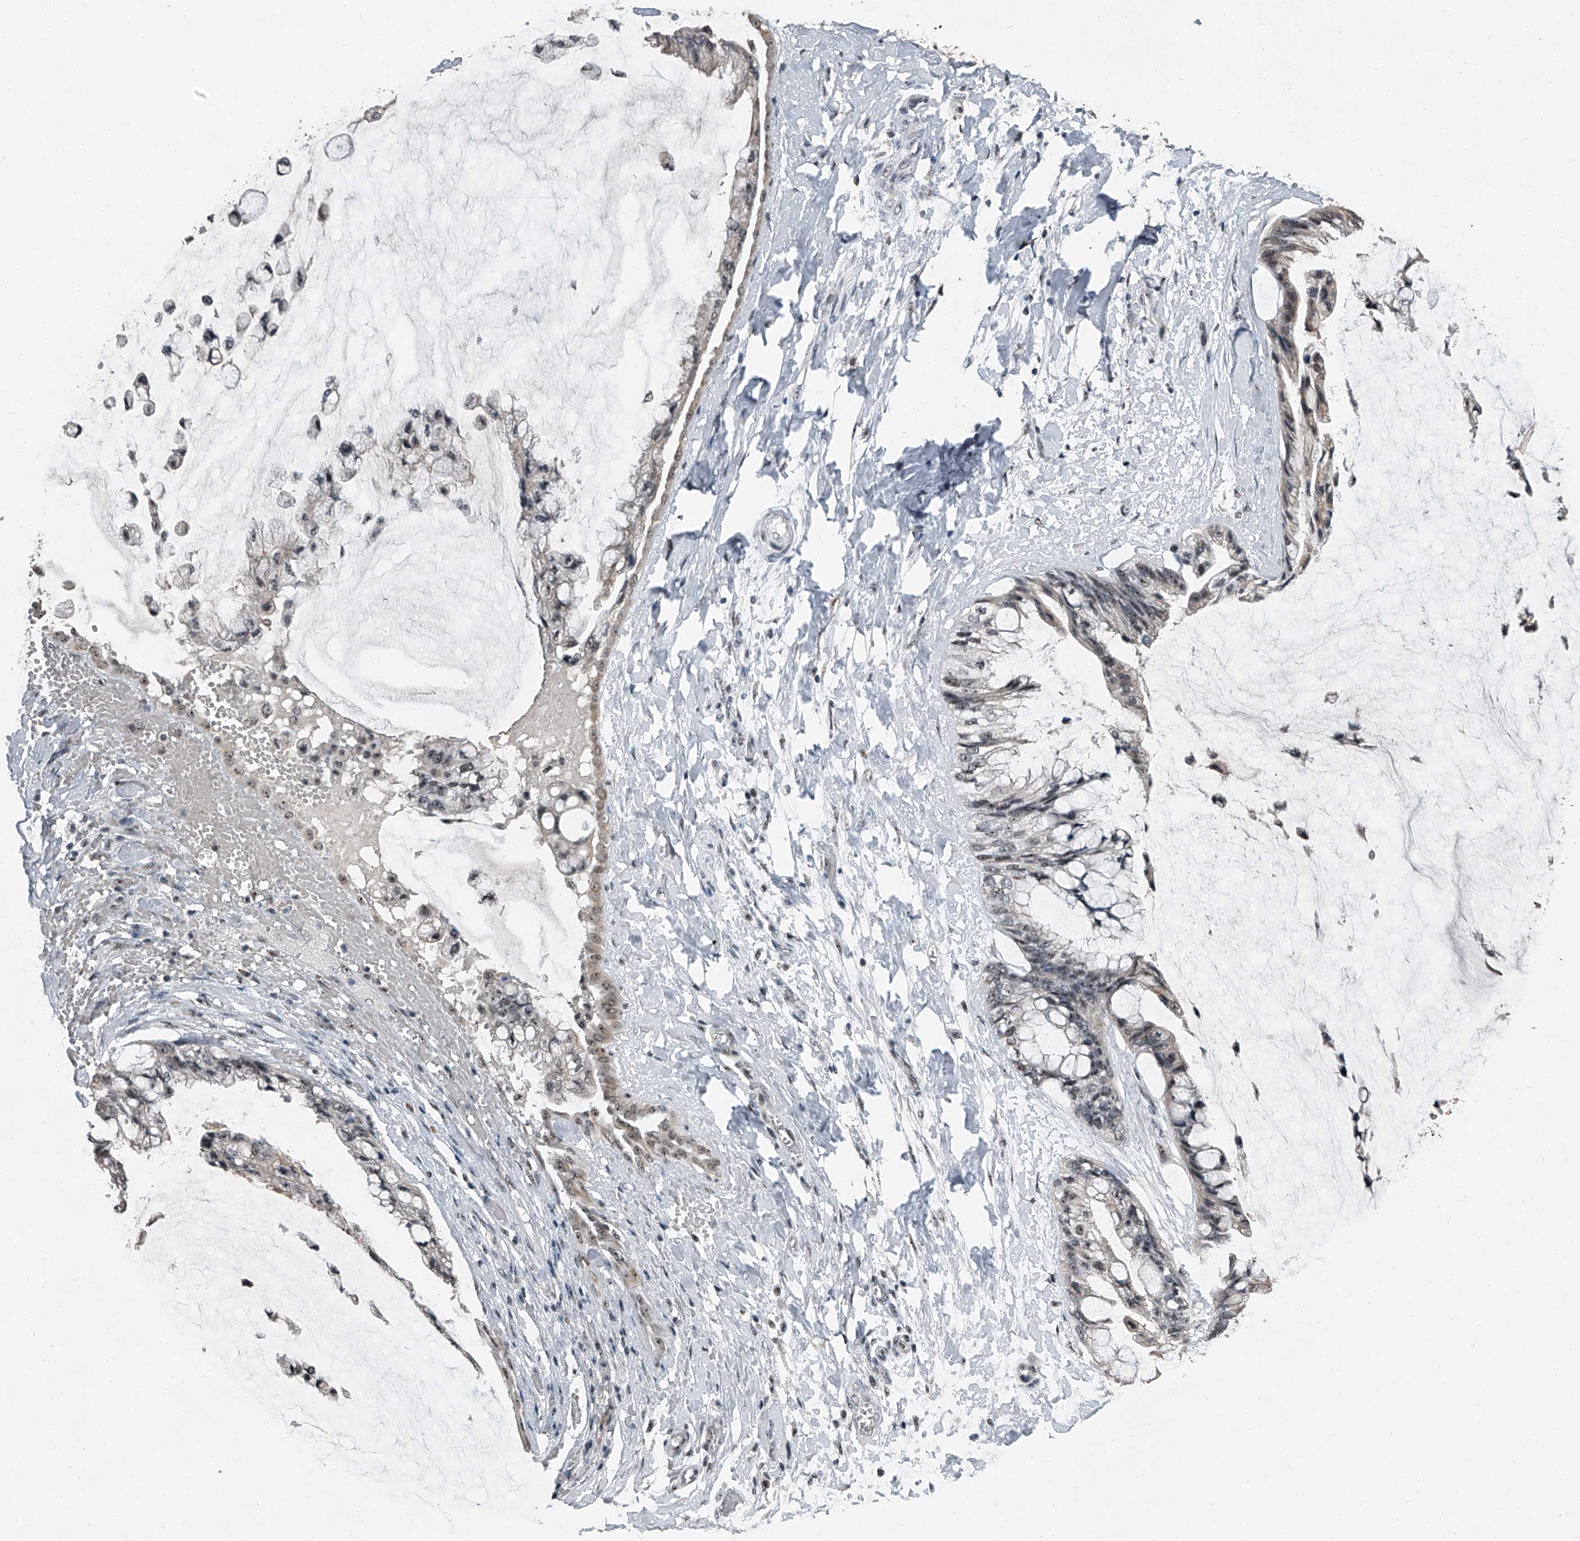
{"staining": {"intensity": "weak", "quantity": "25%-75%", "location": "nuclear"}, "tissue": "ovarian cancer", "cell_type": "Tumor cells", "image_type": "cancer", "snomed": [{"axis": "morphology", "description": "Cystadenocarcinoma, mucinous, NOS"}, {"axis": "topography", "description": "Ovary"}], "caption": "Tumor cells exhibit low levels of weak nuclear positivity in approximately 25%-75% of cells in human ovarian cancer (mucinous cystadenocarcinoma).", "gene": "TCOF1", "patient": {"sex": "female", "age": 39}}